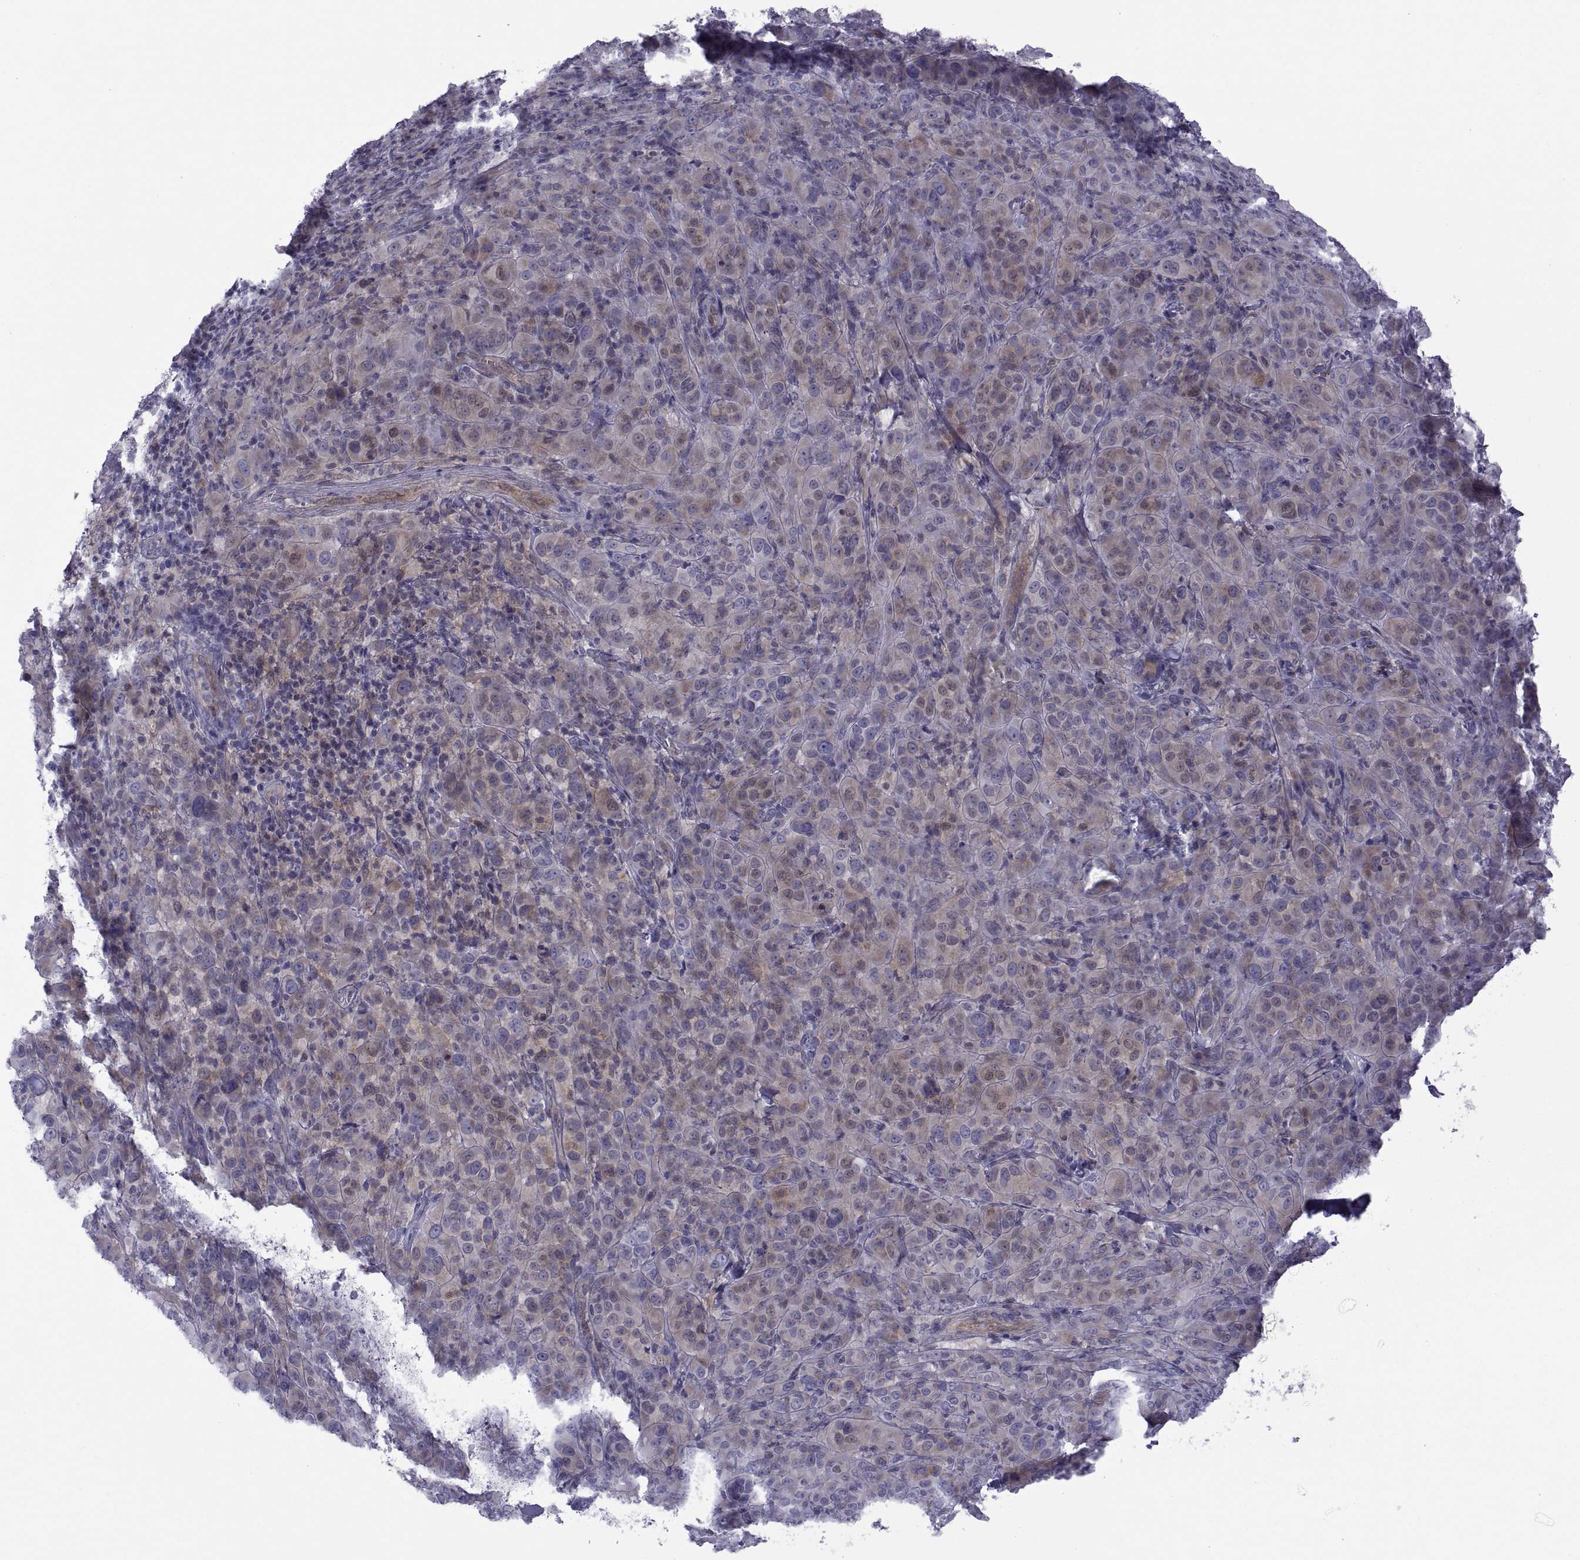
{"staining": {"intensity": "weak", "quantity": "25%-75%", "location": "cytoplasmic/membranous"}, "tissue": "melanoma", "cell_type": "Tumor cells", "image_type": "cancer", "snomed": [{"axis": "morphology", "description": "Malignant melanoma, NOS"}, {"axis": "topography", "description": "Skin"}], "caption": "Brown immunohistochemical staining in human melanoma reveals weak cytoplasmic/membranous expression in approximately 25%-75% of tumor cells. (brown staining indicates protein expression, while blue staining denotes nuclei).", "gene": "TMEM158", "patient": {"sex": "female", "age": 87}}